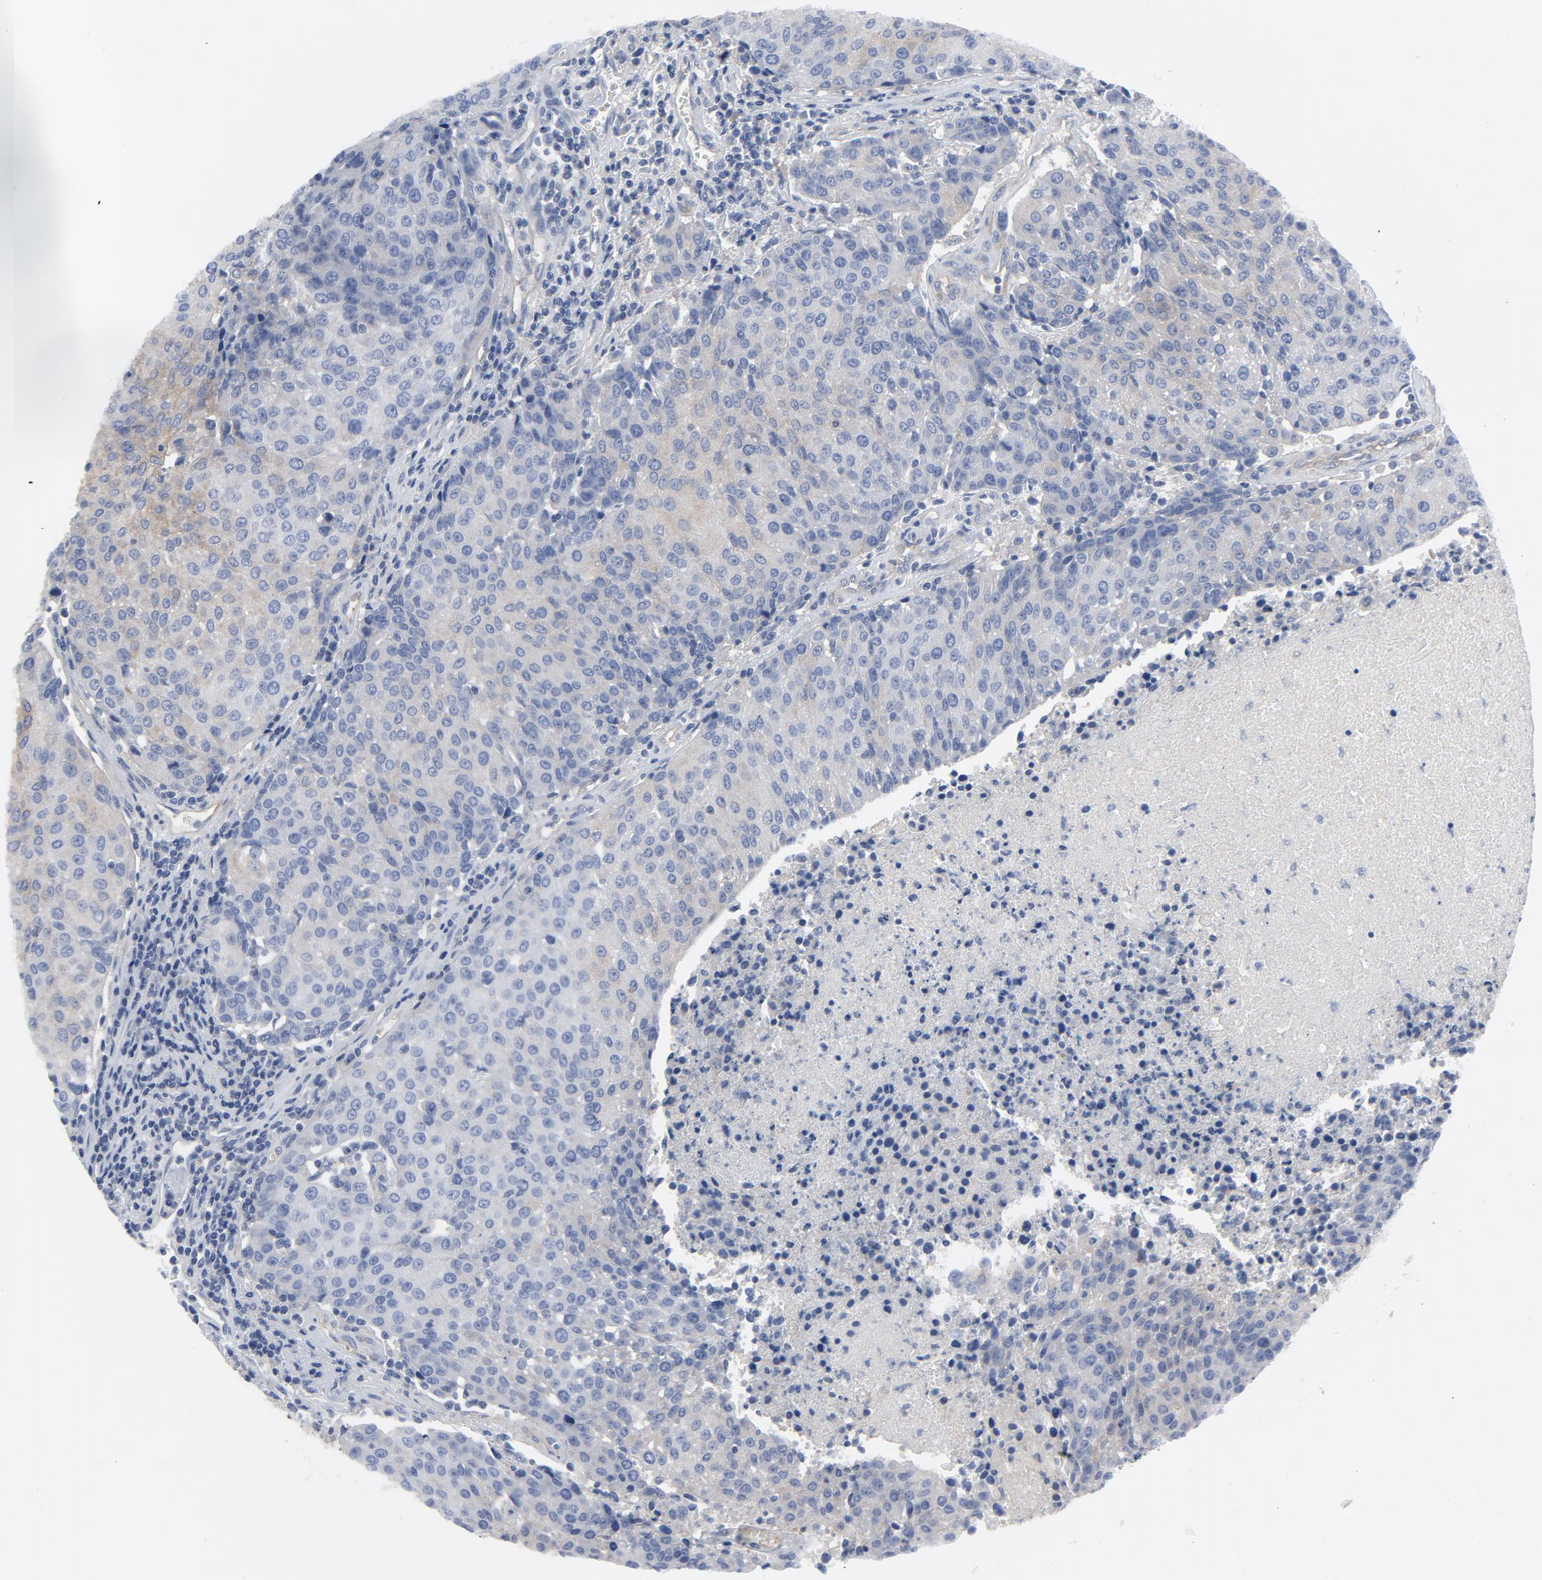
{"staining": {"intensity": "moderate", "quantity": "<25%", "location": "cytoplasmic/membranous"}, "tissue": "urothelial cancer", "cell_type": "Tumor cells", "image_type": "cancer", "snomed": [{"axis": "morphology", "description": "Urothelial carcinoma, High grade"}, {"axis": "topography", "description": "Urinary bladder"}], "caption": "Moderate cytoplasmic/membranous expression for a protein is appreciated in about <25% of tumor cells of urothelial carcinoma (high-grade) using immunohistochemistry.", "gene": "DYNLT3", "patient": {"sex": "female", "age": 85}}